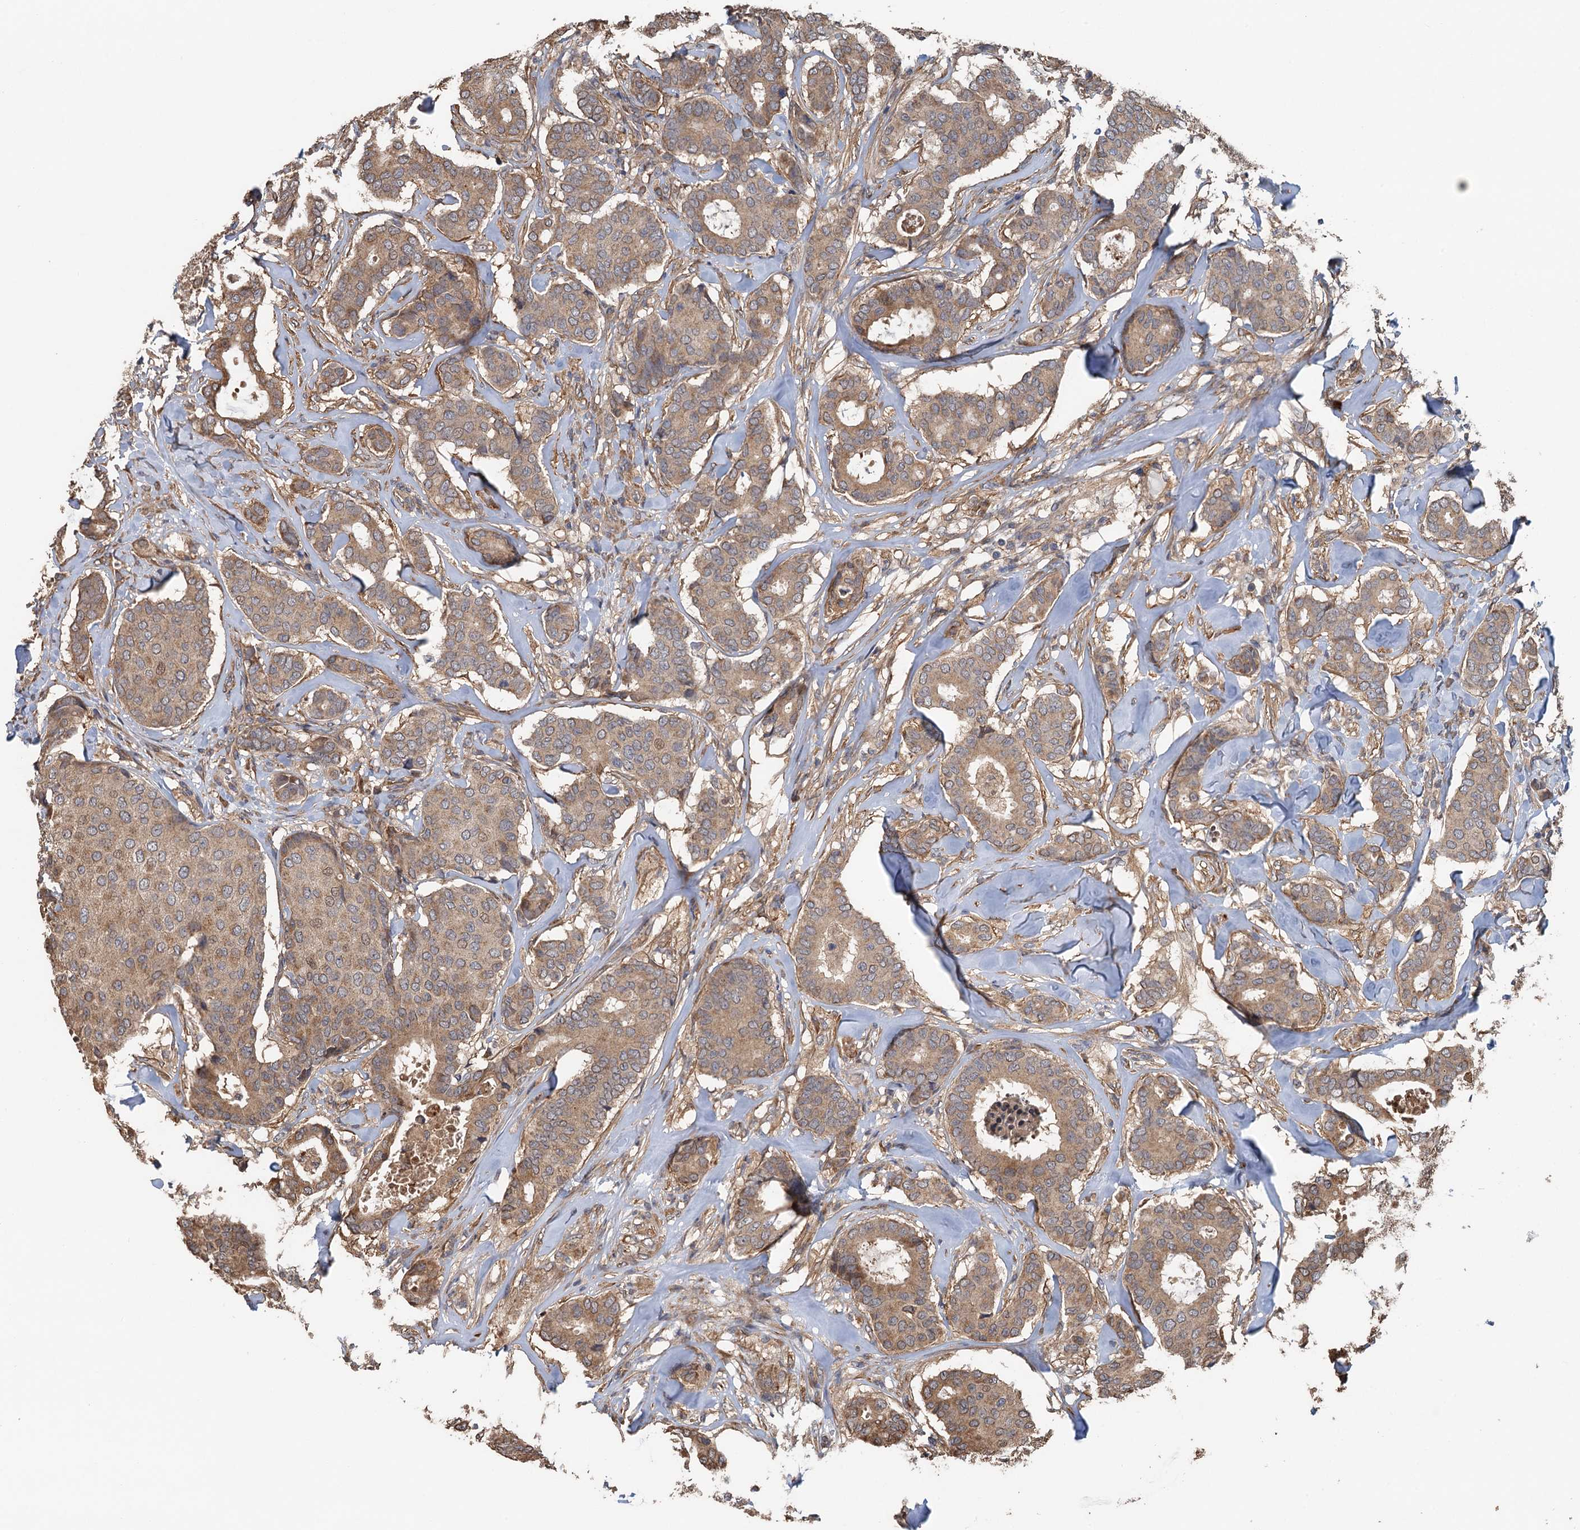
{"staining": {"intensity": "moderate", "quantity": ">75%", "location": "cytoplasmic/membranous"}, "tissue": "breast cancer", "cell_type": "Tumor cells", "image_type": "cancer", "snomed": [{"axis": "morphology", "description": "Duct carcinoma"}, {"axis": "topography", "description": "Breast"}], "caption": "Immunohistochemistry (DAB (3,3'-diaminobenzidine)) staining of human breast cancer shows moderate cytoplasmic/membranous protein staining in about >75% of tumor cells.", "gene": "MEAK7", "patient": {"sex": "female", "age": 75}}